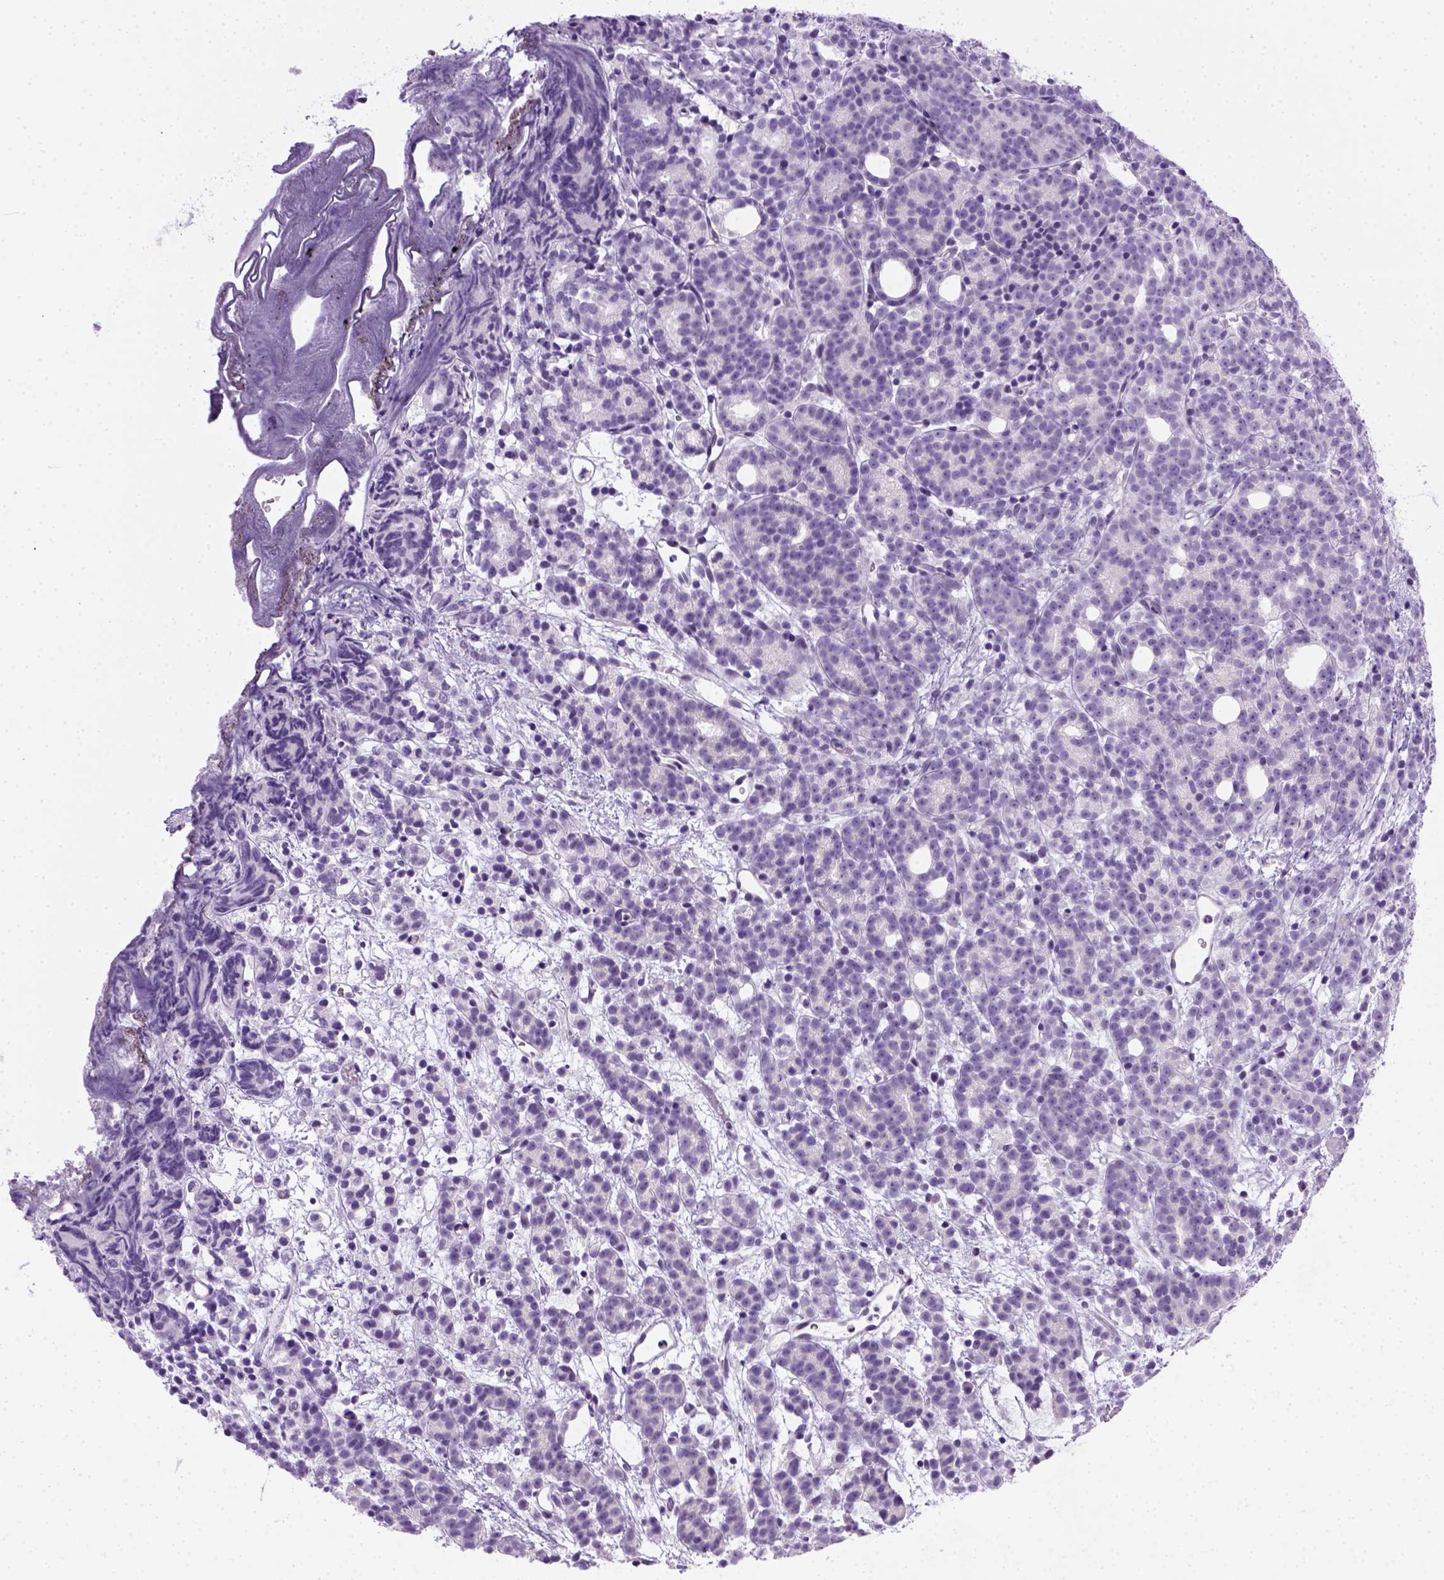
{"staining": {"intensity": "negative", "quantity": "none", "location": "none"}, "tissue": "prostate cancer", "cell_type": "Tumor cells", "image_type": "cancer", "snomed": [{"axis": "morphology", "description": "Adenocarcinoma, High grade"}, {"axis": "topography", "description": "Prostate"}], "caption": "Tumor cells show no significant staining in prostate cancer.", "gene": "FAM184B", "patient": {"sex": "male", "age": 53}}